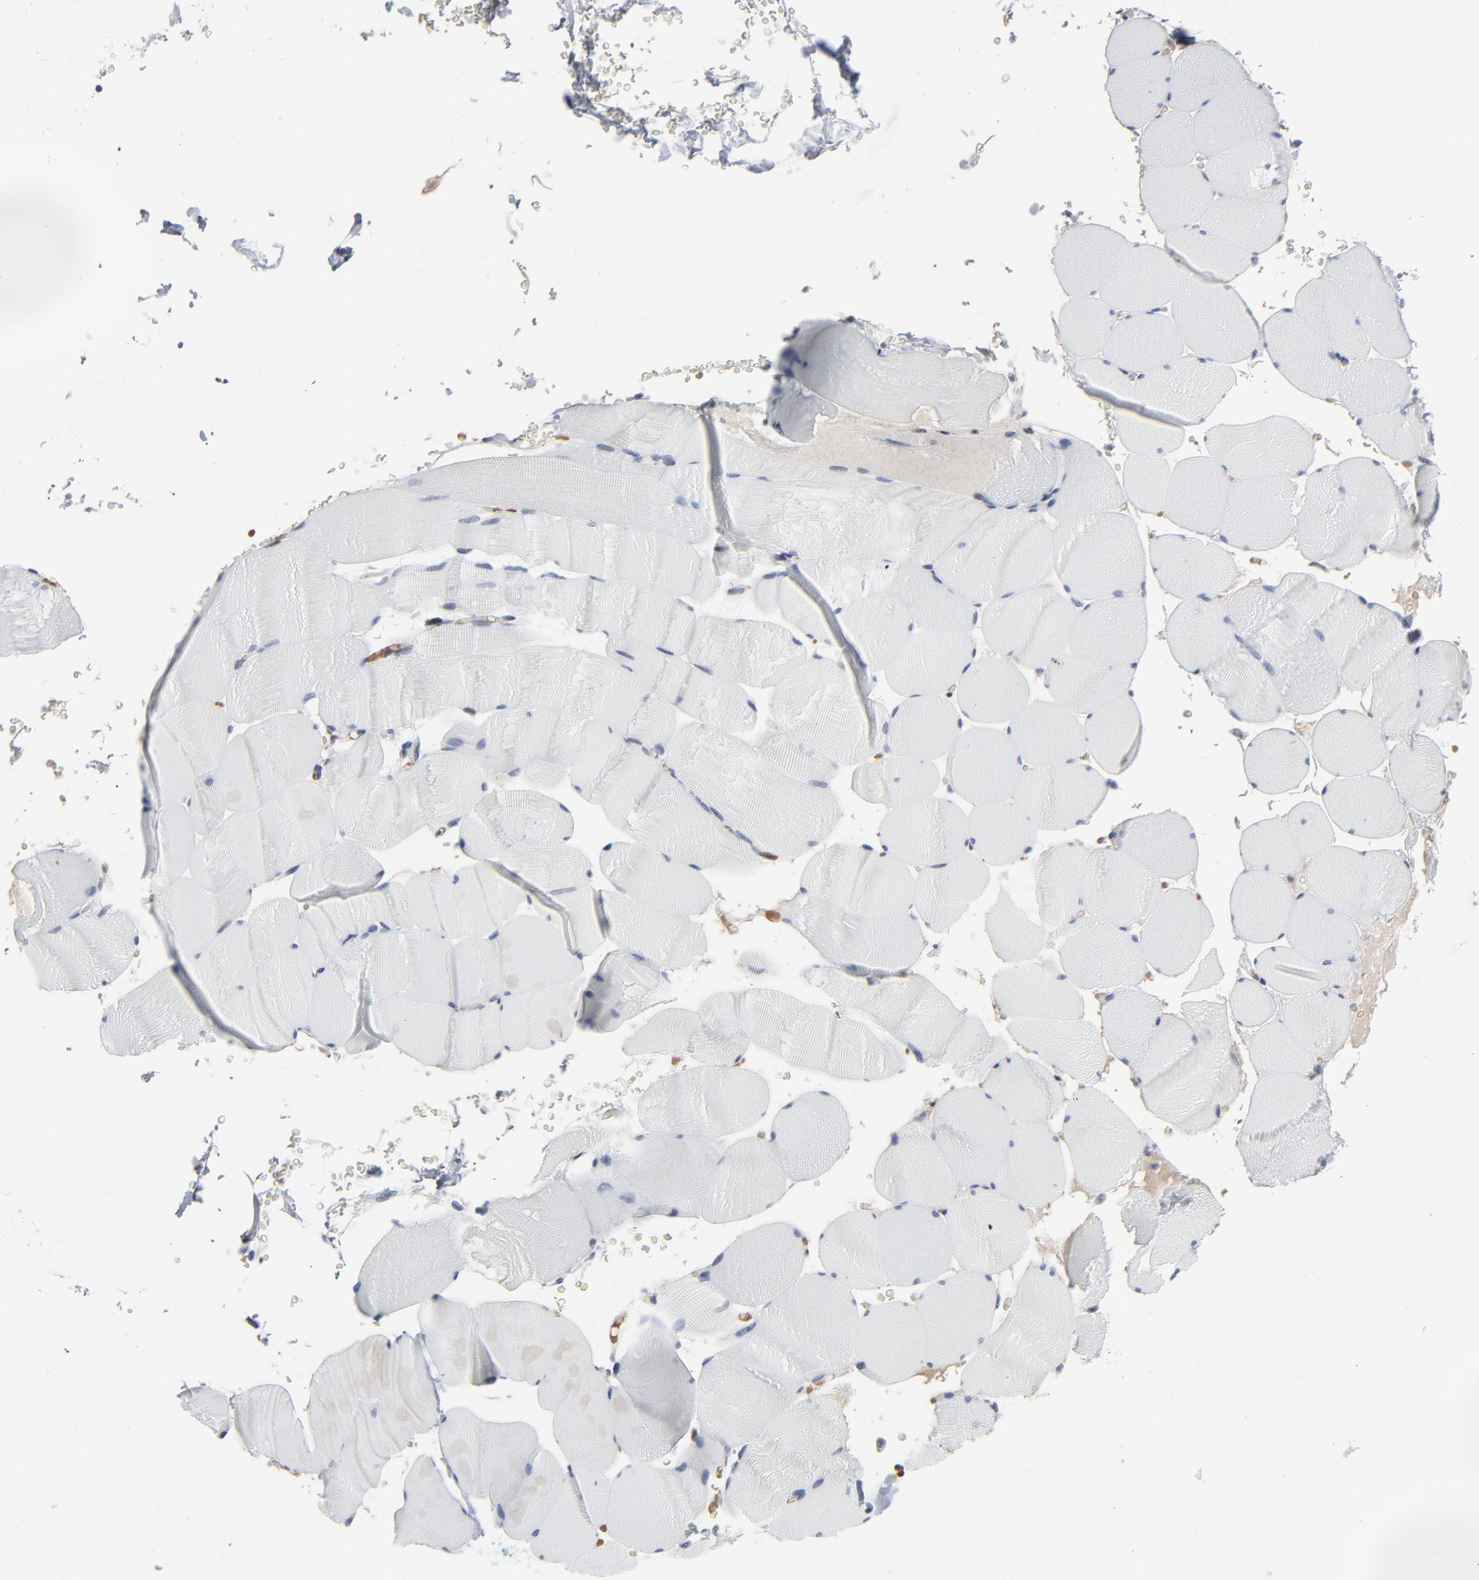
{"staining": {"intensity": "negative", "quantity": "none", "location": "none"}, "tissue": "skeletal muscle", "cell_type": "Myocytes", "image_type": "normal", "snomed": [{"axis": "morphology", "description": "Normal tissue, NOS"}, {"axis": "topography", "description": "Skeletal muscle"}], "caption": "An IHC histopathology image of benign skeletal muscle is shown. There is no staining in myocytes of skeletal muscle. (DAB immunohistochemistry, high magnification).", "gene": "ATF7", "patient": {"sex": "male", "age": 62}}